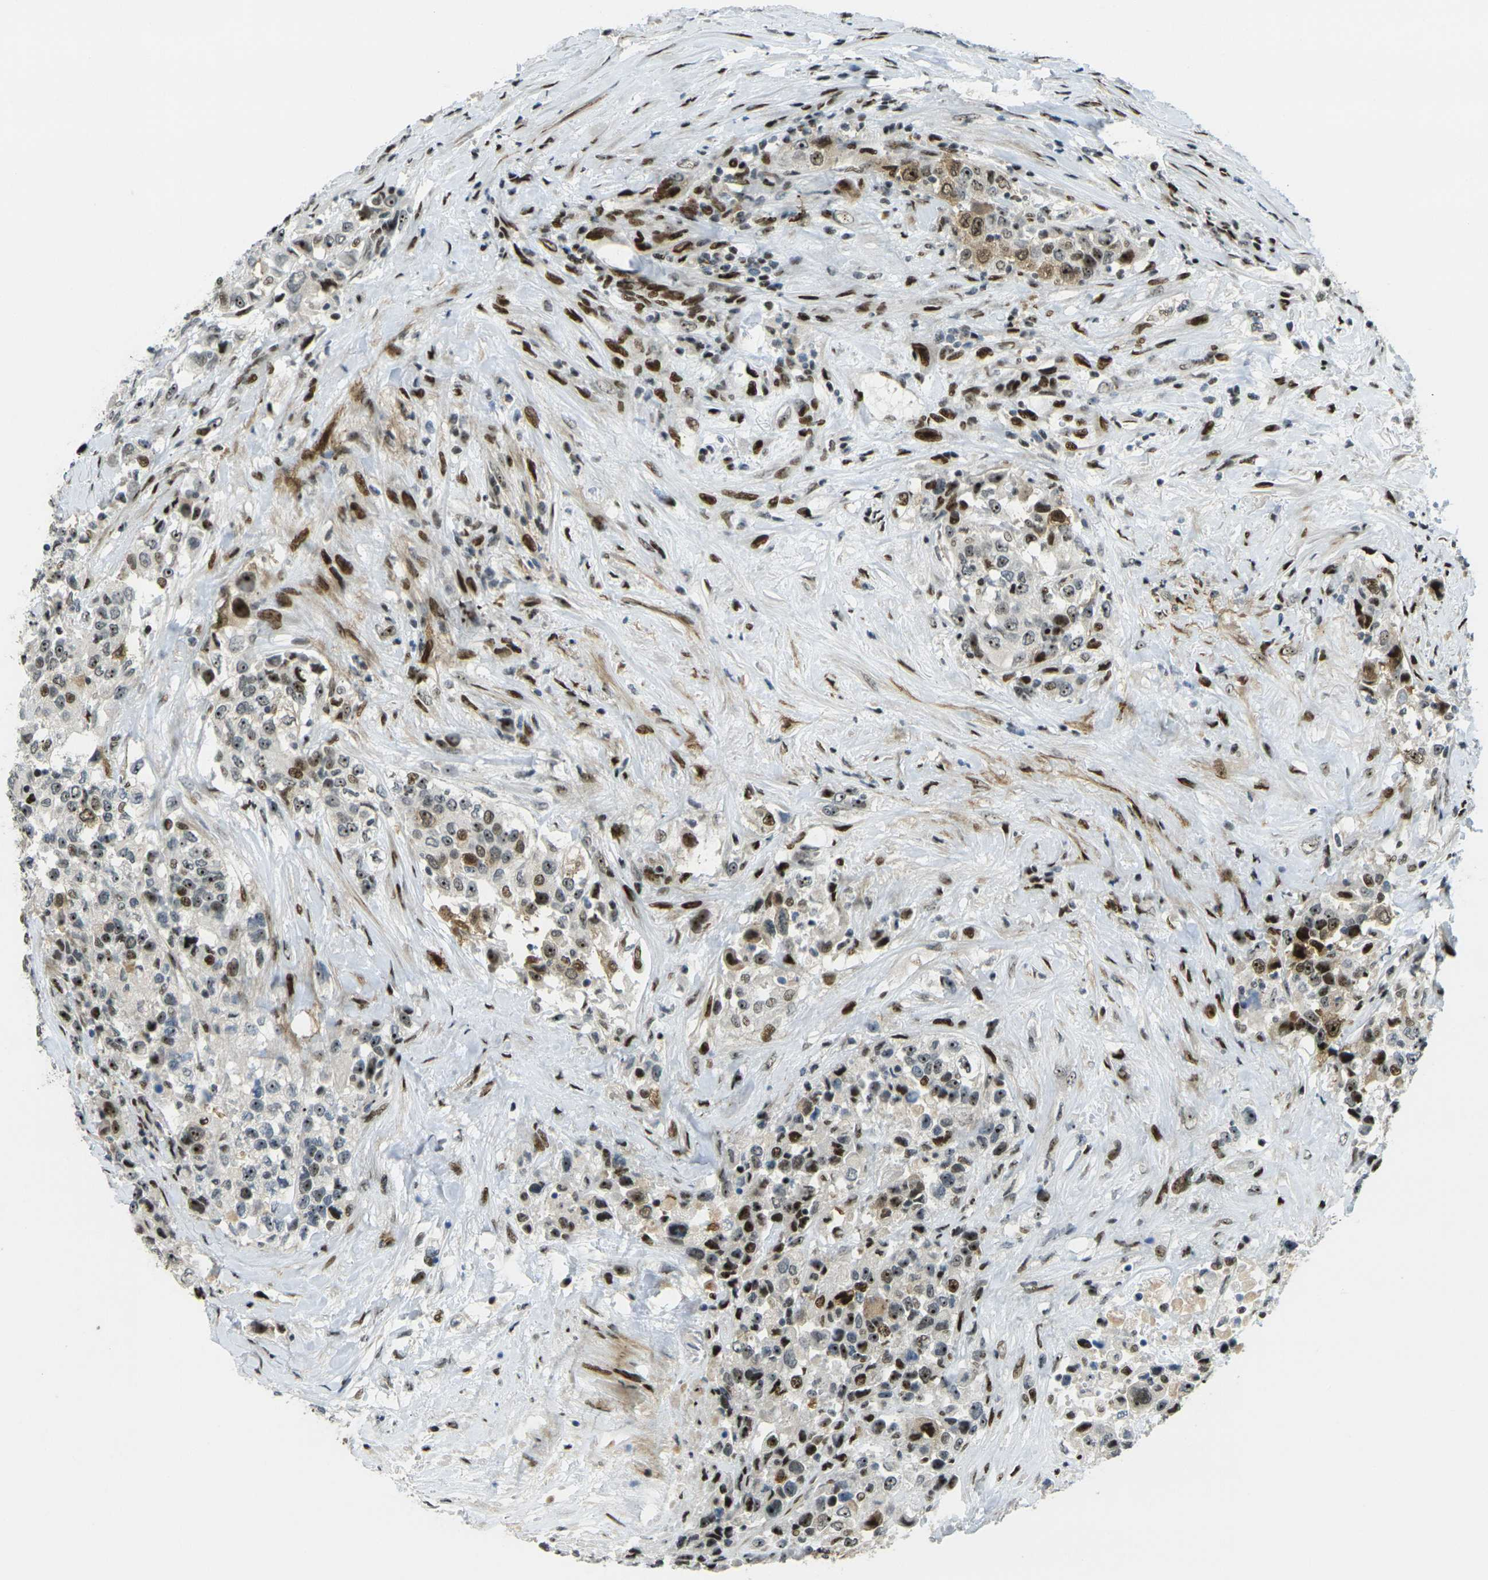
{"staining": {"intensity": "strong", "quantity": ">75%", "location": "nuclear"}, "tissue": "urothelial cancer", "cell_type": "Tumor cells", "image_type": "cancer", "snomed": [{"axis": "morphology", "description": "Urothelial carcinoma, High grade"}, {"axis": "topography", "description": "Urinary bladder"}], "caption": "High-power microscopy captured an immunohistochemistry photomicrograph of high-grade urothelial carcinoma, revealing strong nuclear staining in about >75% of tumor cells.", "gene": "UBE2C", "patient": {"sex": "female", "age": 80}}